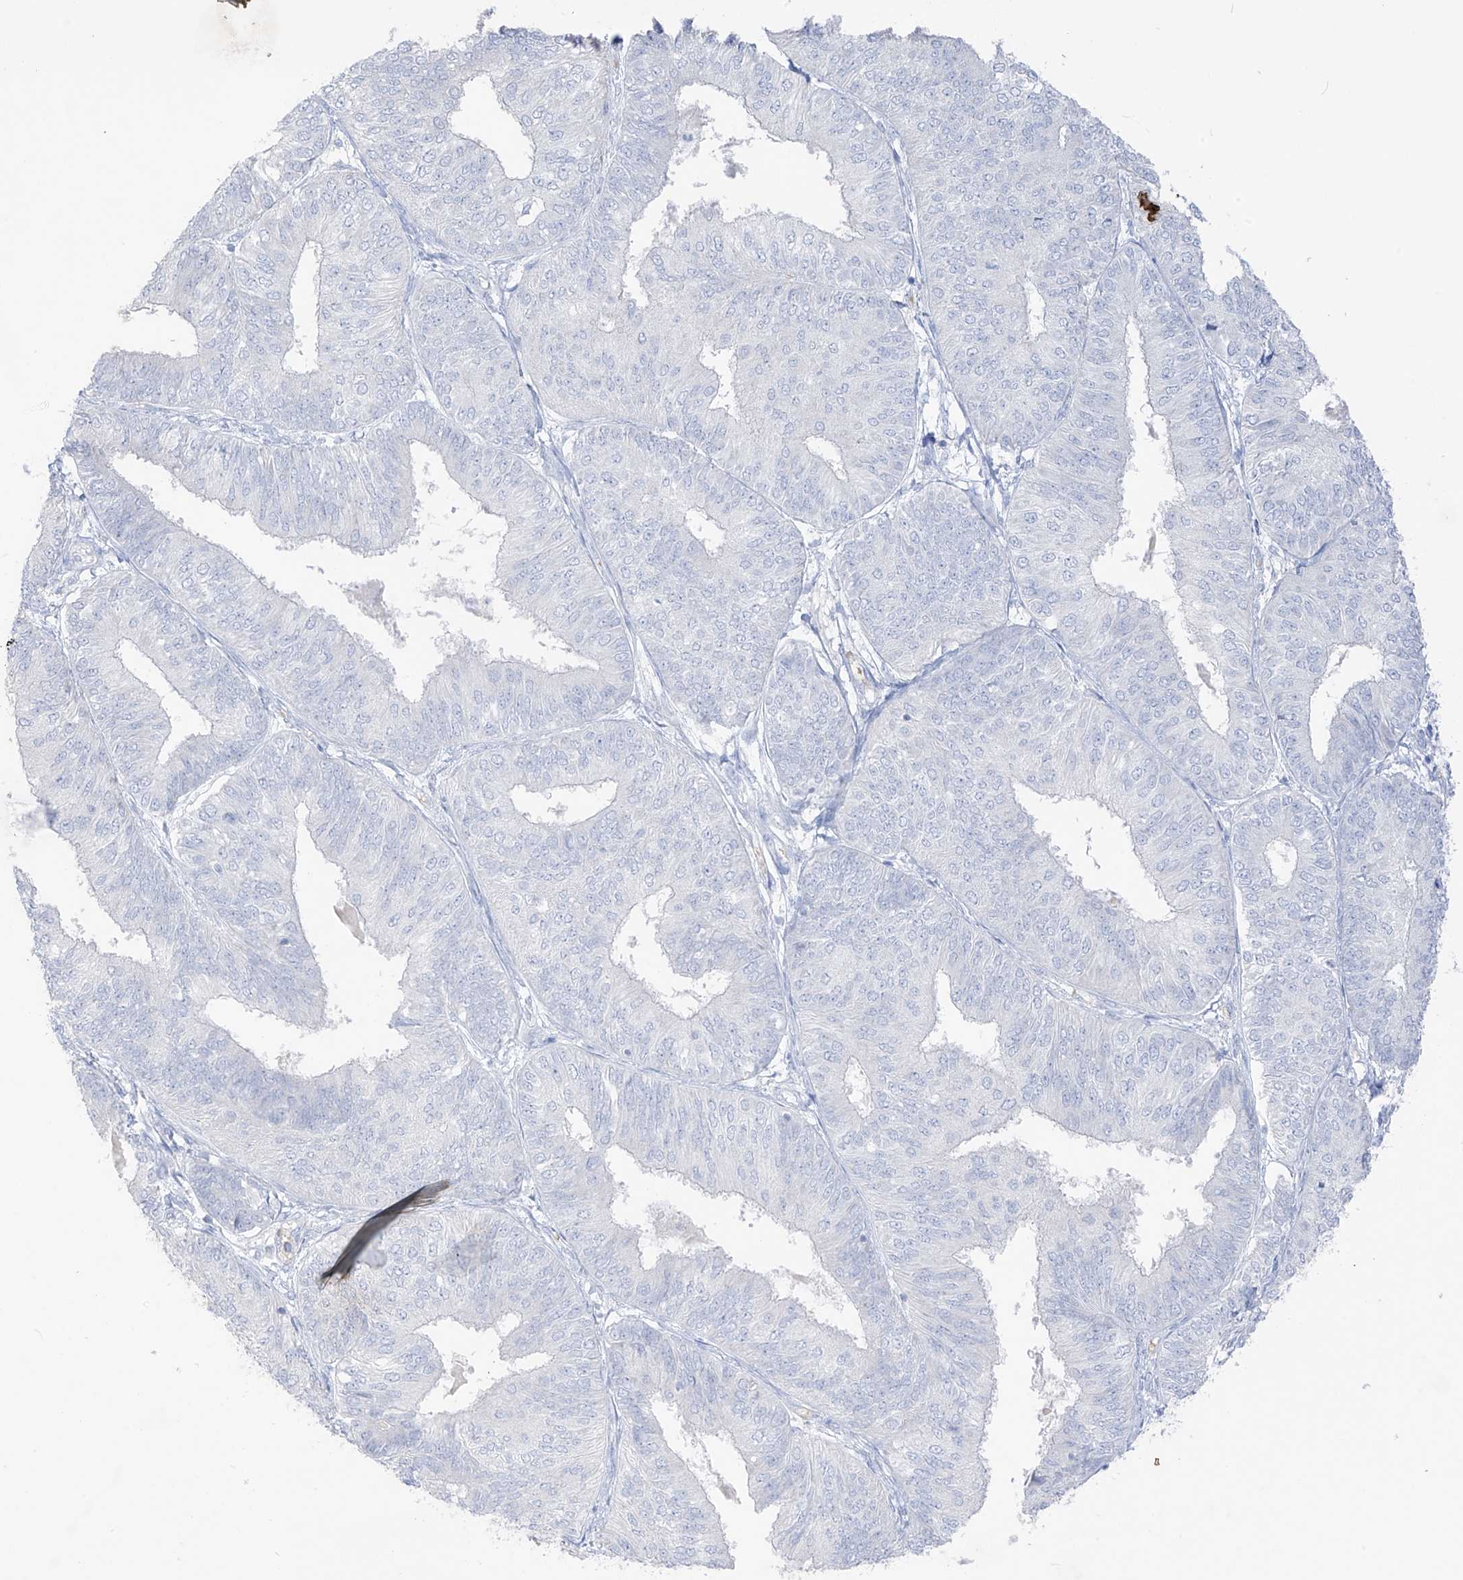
{"staining": {"intensity": "negative", "quantity": "none", "location": "none"}, "tissue": "endometrial cancer", "cell_type": "Tumor cells", "image_type": "cancer", "snomed": [{"axis": "morphology", "description": "Adenocarcinoma, NOS"}, {"axis": "topography", "description": "Endometrium"}], "caption": "High magnification brightfield microscopy of endometrial cancer stained with DAB (3,3'-diaminobenzidine) (brown) and counterstained with hematoxylin (blue): tumor cells show no significant expression.", "gene": "ASPRV1", "patient": {"sex": "female", "age": 58}}